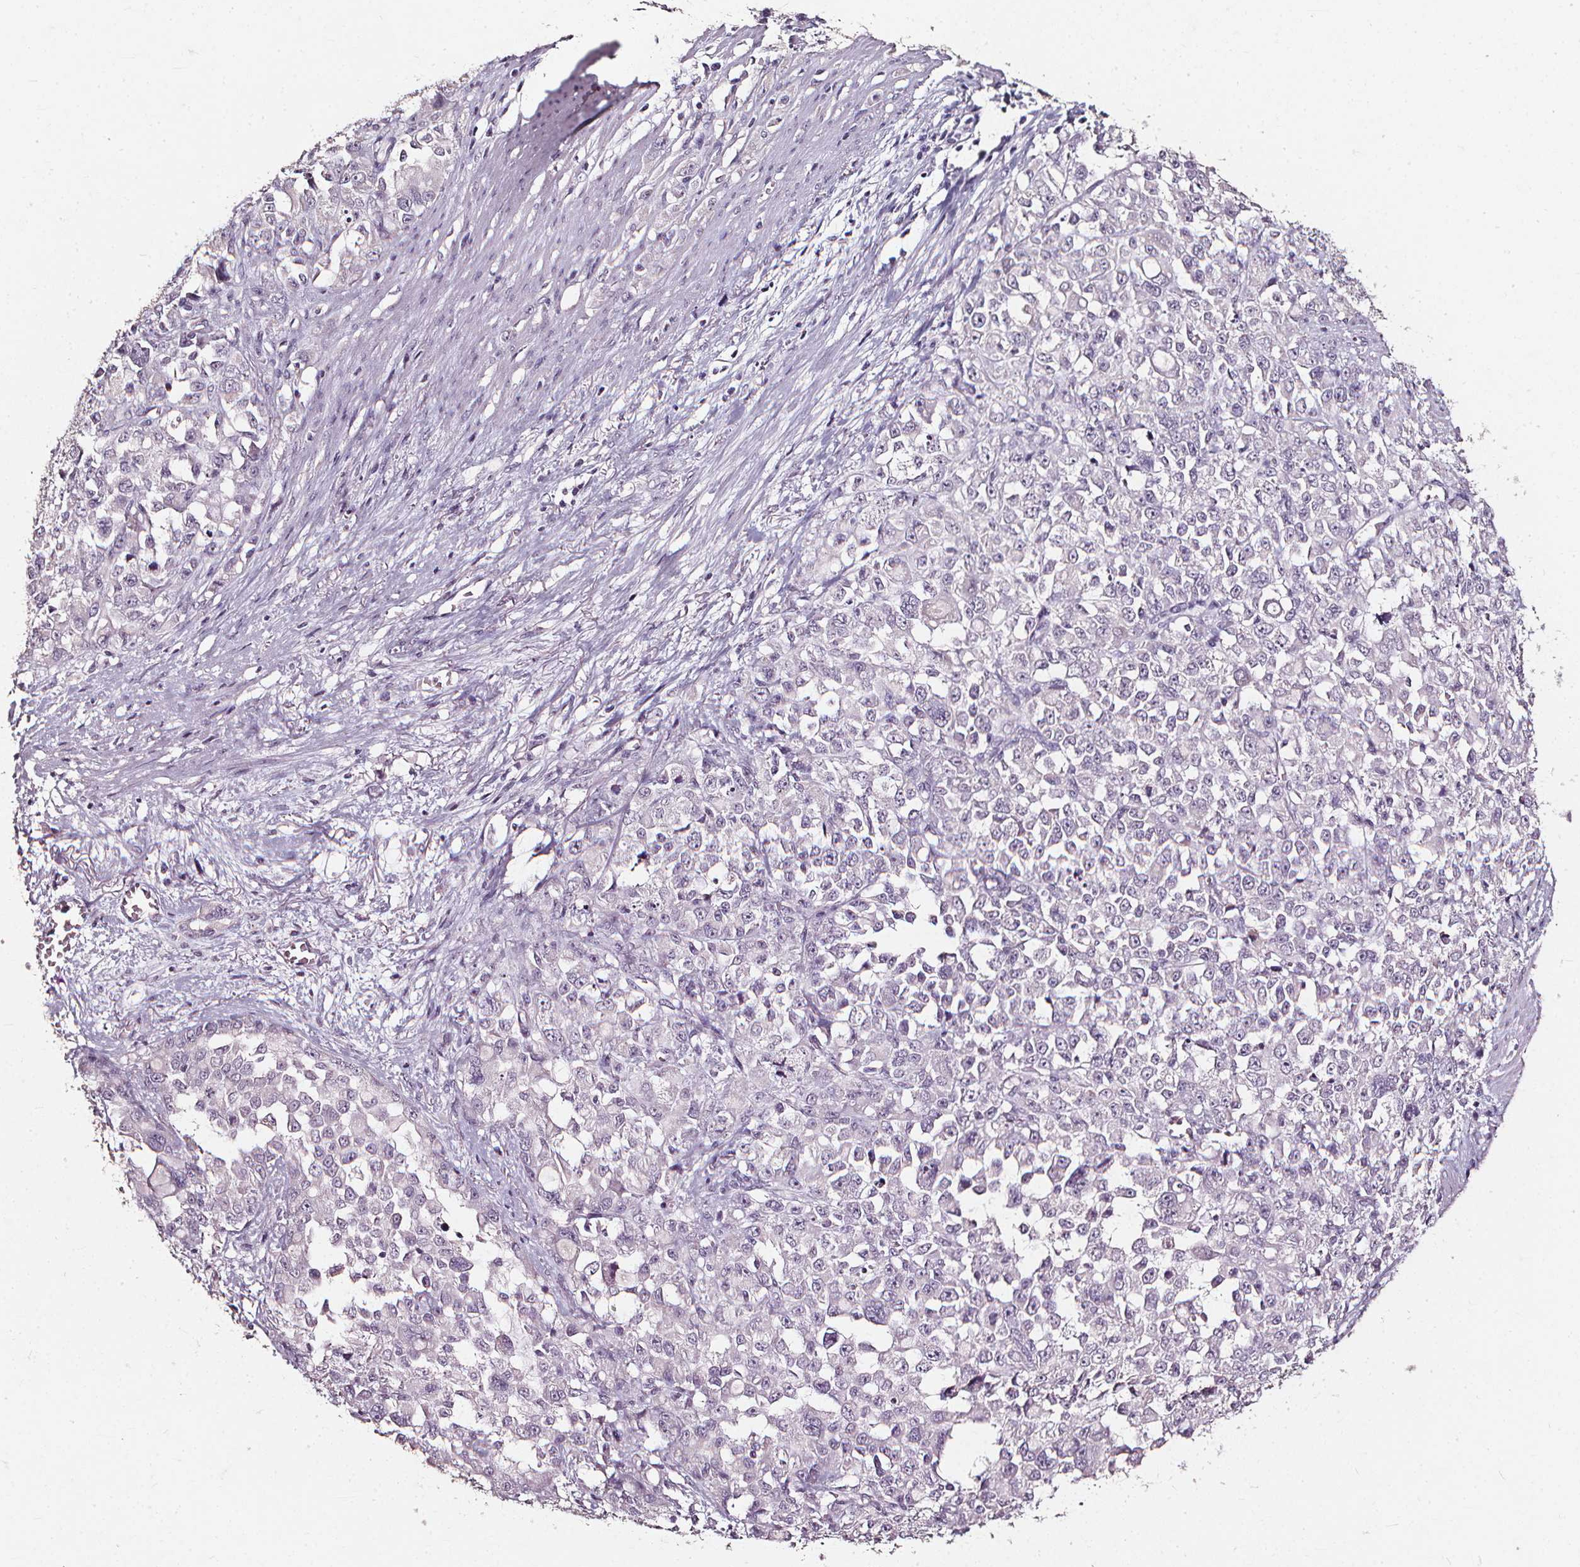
{"staining": {"intensity": "negative", "quantity": "none", "location": "none"}, "tissue": "stomach cancer", "cell_type": "Tumor cells", "image_type": "cancer", "snomed": [{"axis": "morphology", "description": "Adenocarcinoma, NOS"}, {"axis": "topography", "description": "Stomach"}], "caption": "Immunohistochemistry of stomach cancer exhibits no expression in tumor cells.", "gene": "DEFA5", "patient": {"sex": "female", "age": 76}}